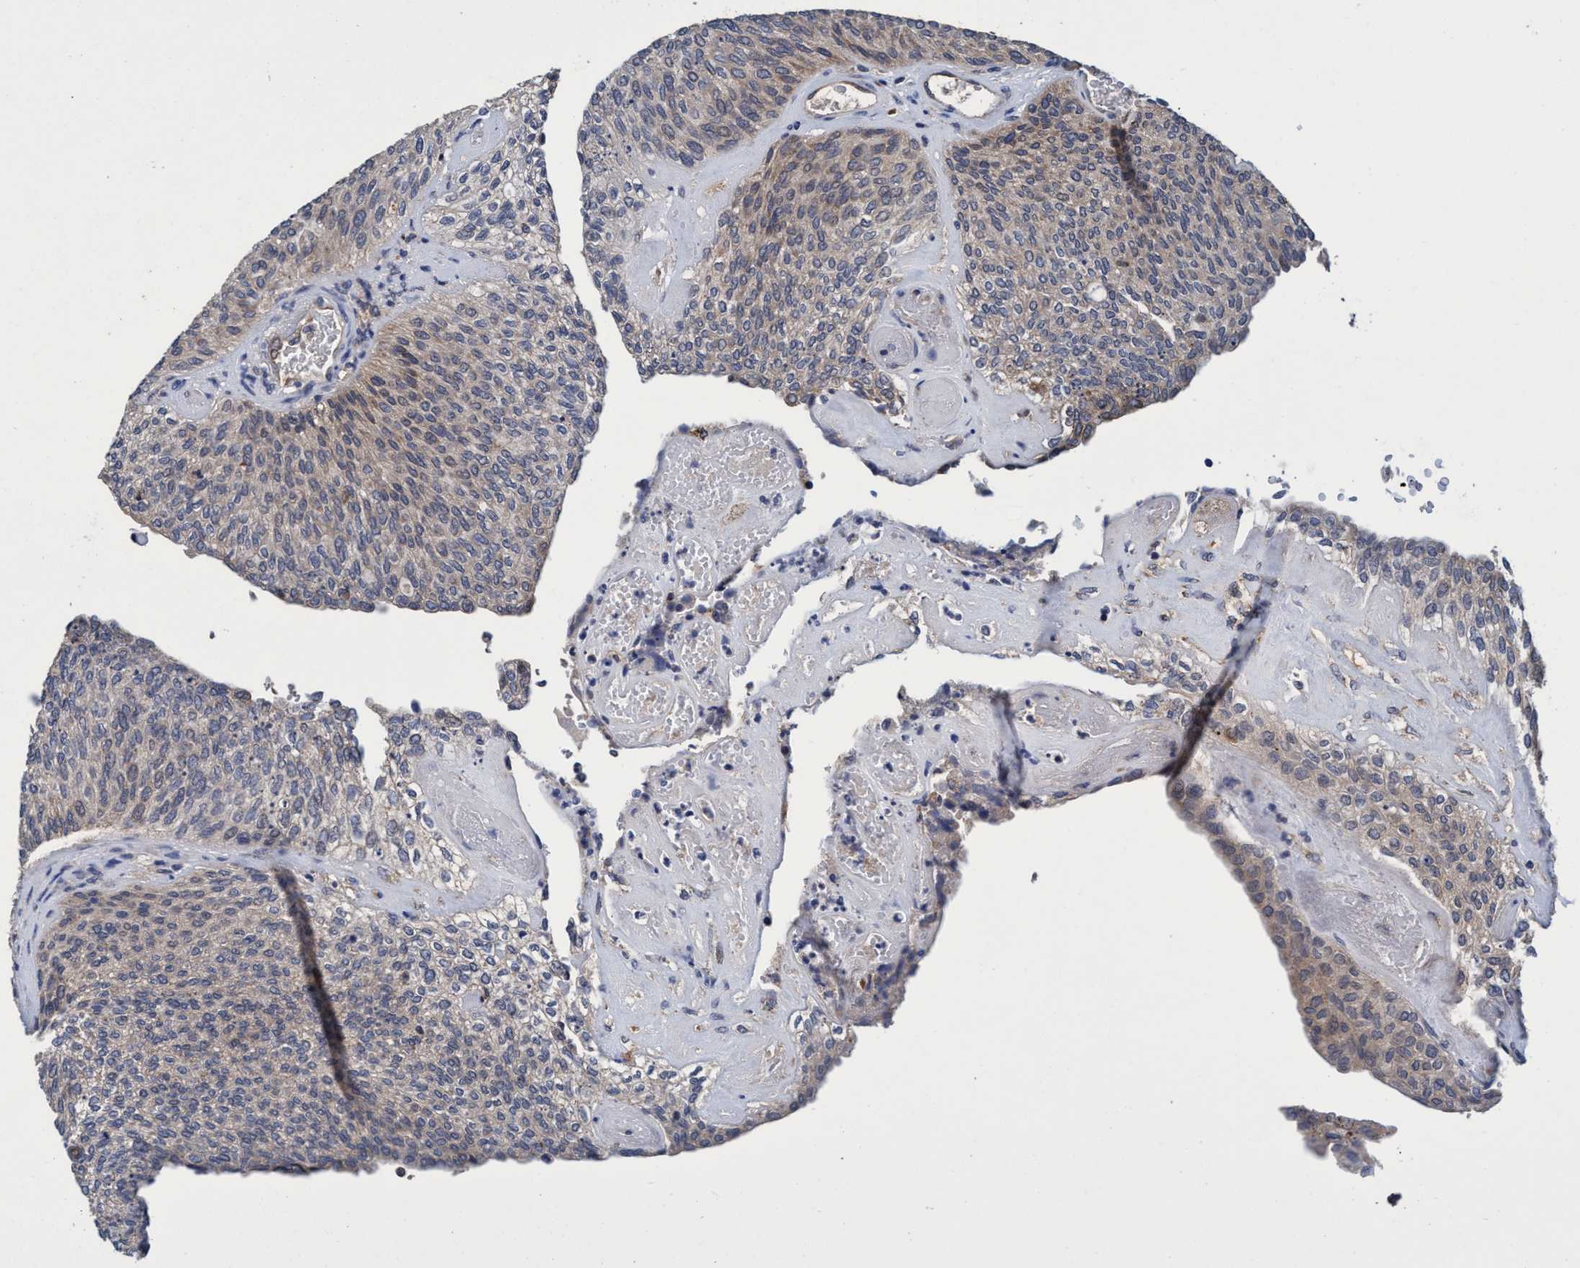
{"staining": {"intensity": "weak", "quantity": "<25%", "location": "cytoplasmic/membranous"}, "tissue": "urothelial cancer", "cell_type": "Tumor cells", "image_type": "cancer", "snomed": [{"axis": "morphology", "description": "Urothelial carcinoma, Low grade"}, {"axis": "topography", "description": "Urinary bladder"}], "caption": "Histopathology image shows no significant protein staining in tumor cells of low-grade urothelial carcinoma.", "gene": "CALCOCO2", "patient": {"sex": "female", "age": 79}}